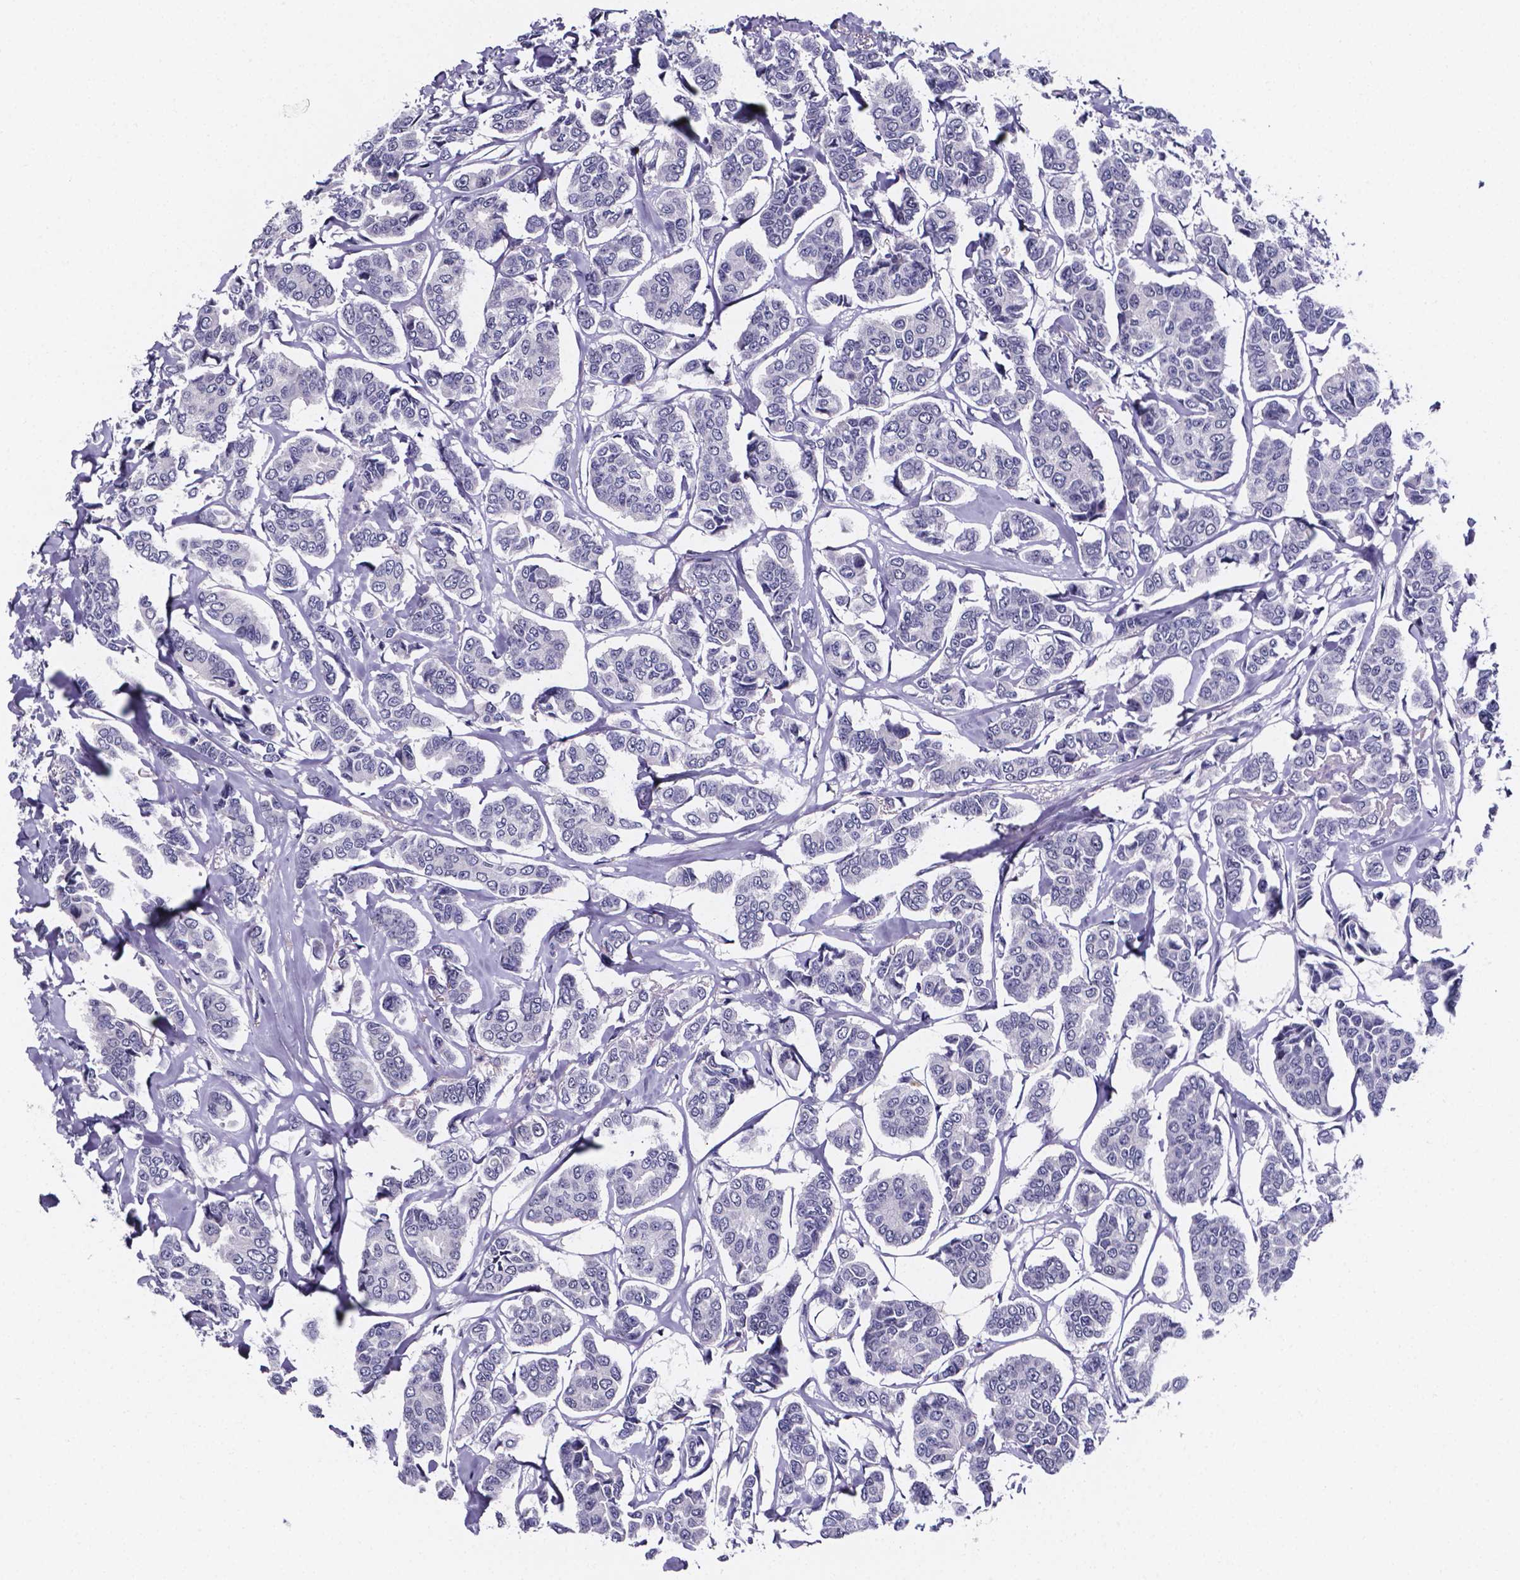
{"staining": {"intensity": "negative", "quantity": "none", "location": "none"}, "tissue": "breast cancer", "cell_type": "Tumor cells", "image_type": "cancer", "snomed": [{"axis": "morphology", "description": "Duct carcinoma"}, {"axis": "topography", "description": "Breast"}], "caption": "This is a micrograph of immunohistochemistry (IHC) staining of breast intraductal carcinoma, which shows no staining in tumor cells.", "gene": "IZUMO1", "patient": {"sex": "female", "age": 94}}